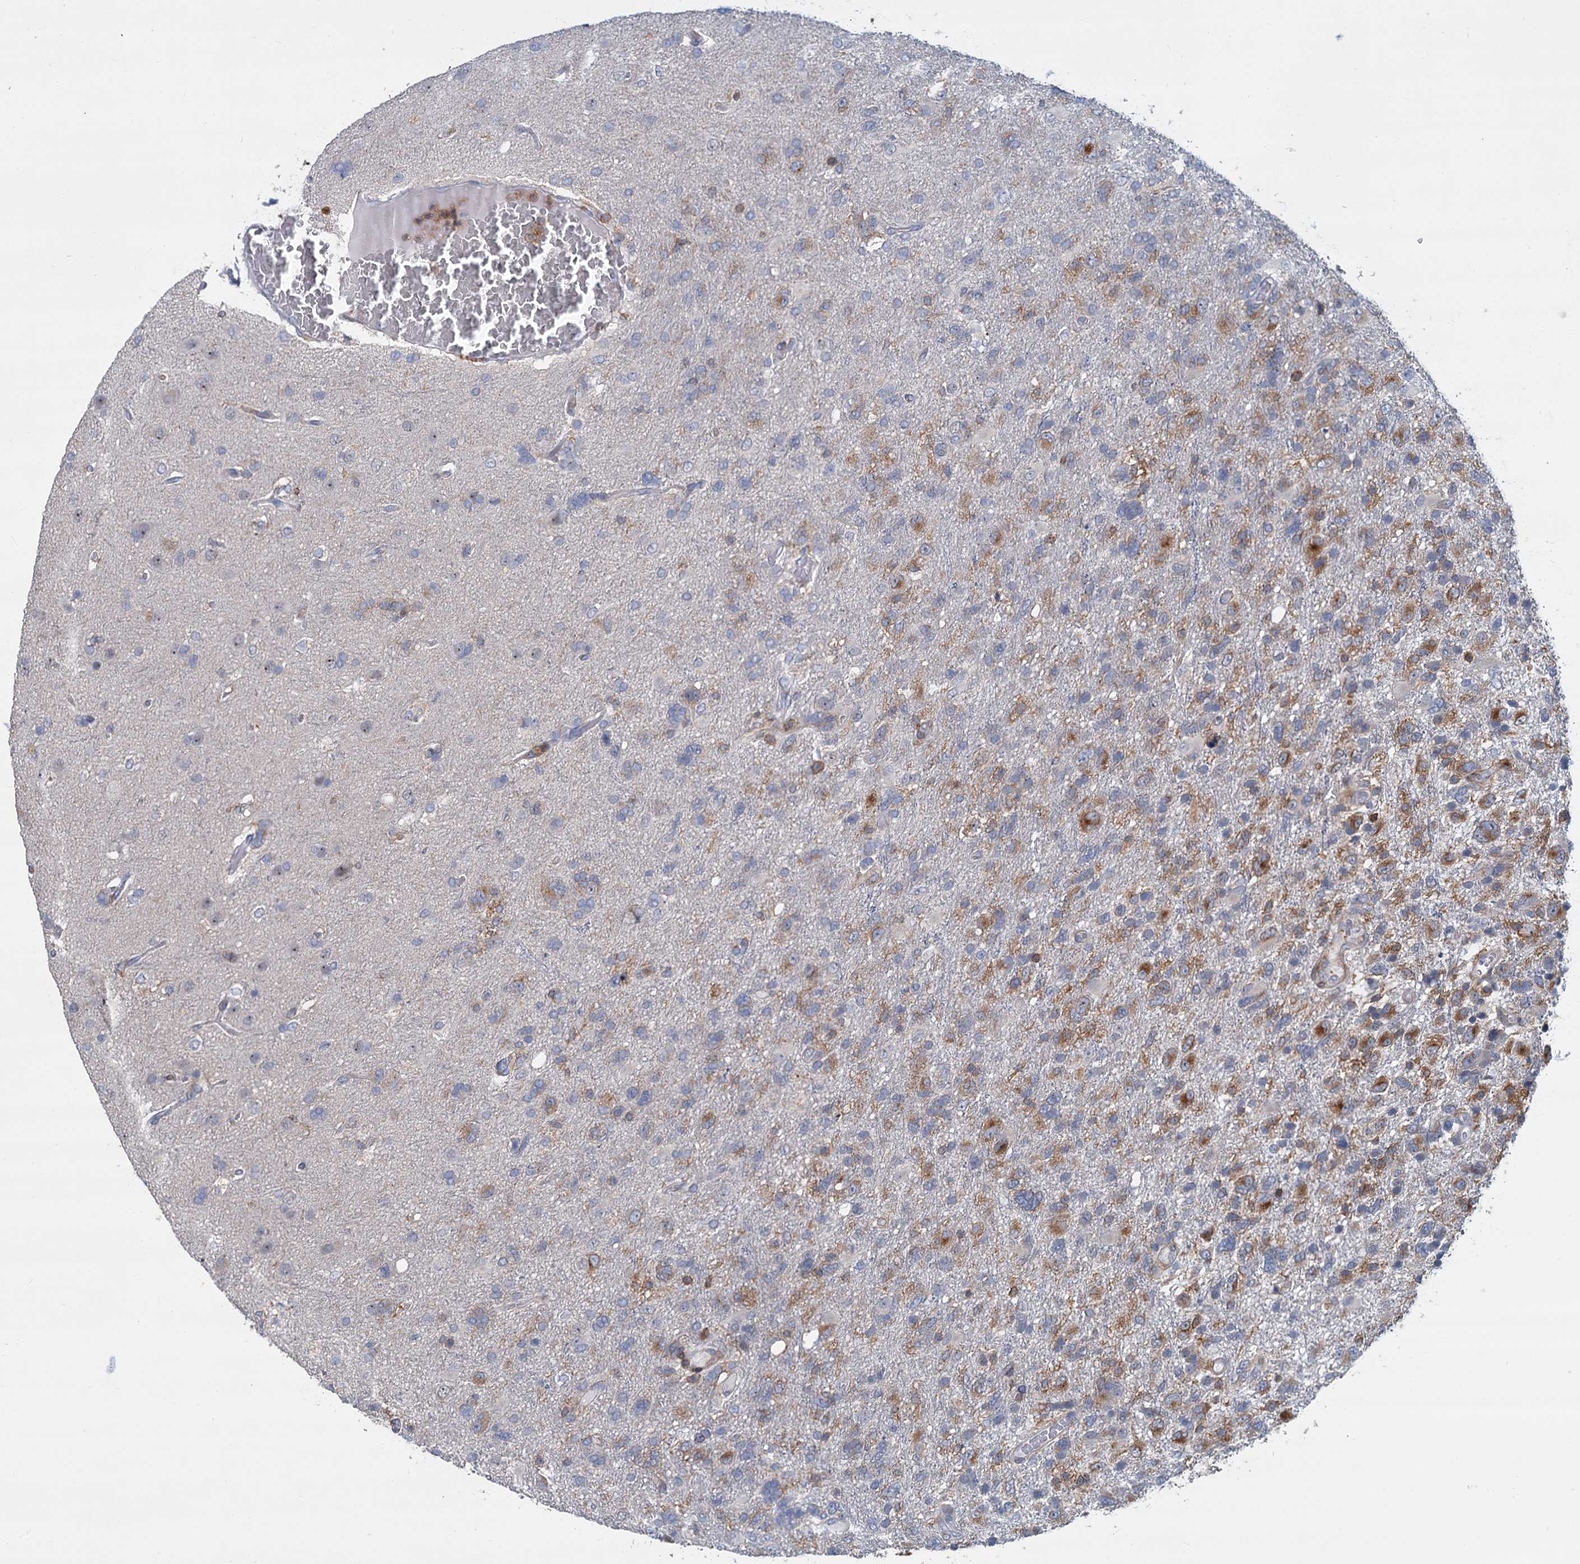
{"staining": {"intensity": "moderate", "quantity": "25%-75%", "location": "cytoplasmic/membranous"}, "tissue": "glioma", "cell_type": "Tumor cells", "image_type": "cancer", "snomed": [{"axis": "morphology", "description": "Glioma, malignant, High grade"}, {"axis": "topography", "description": "Brain"}], "caption": "The micrograph exhibits a brown stain indicating the presence of a protein in the cytoplasmic/membranous of tumor cells in malignant glioma (high-grade).", "gene": "LRCH4", "patient": {"sex": "male", "age": 61}}